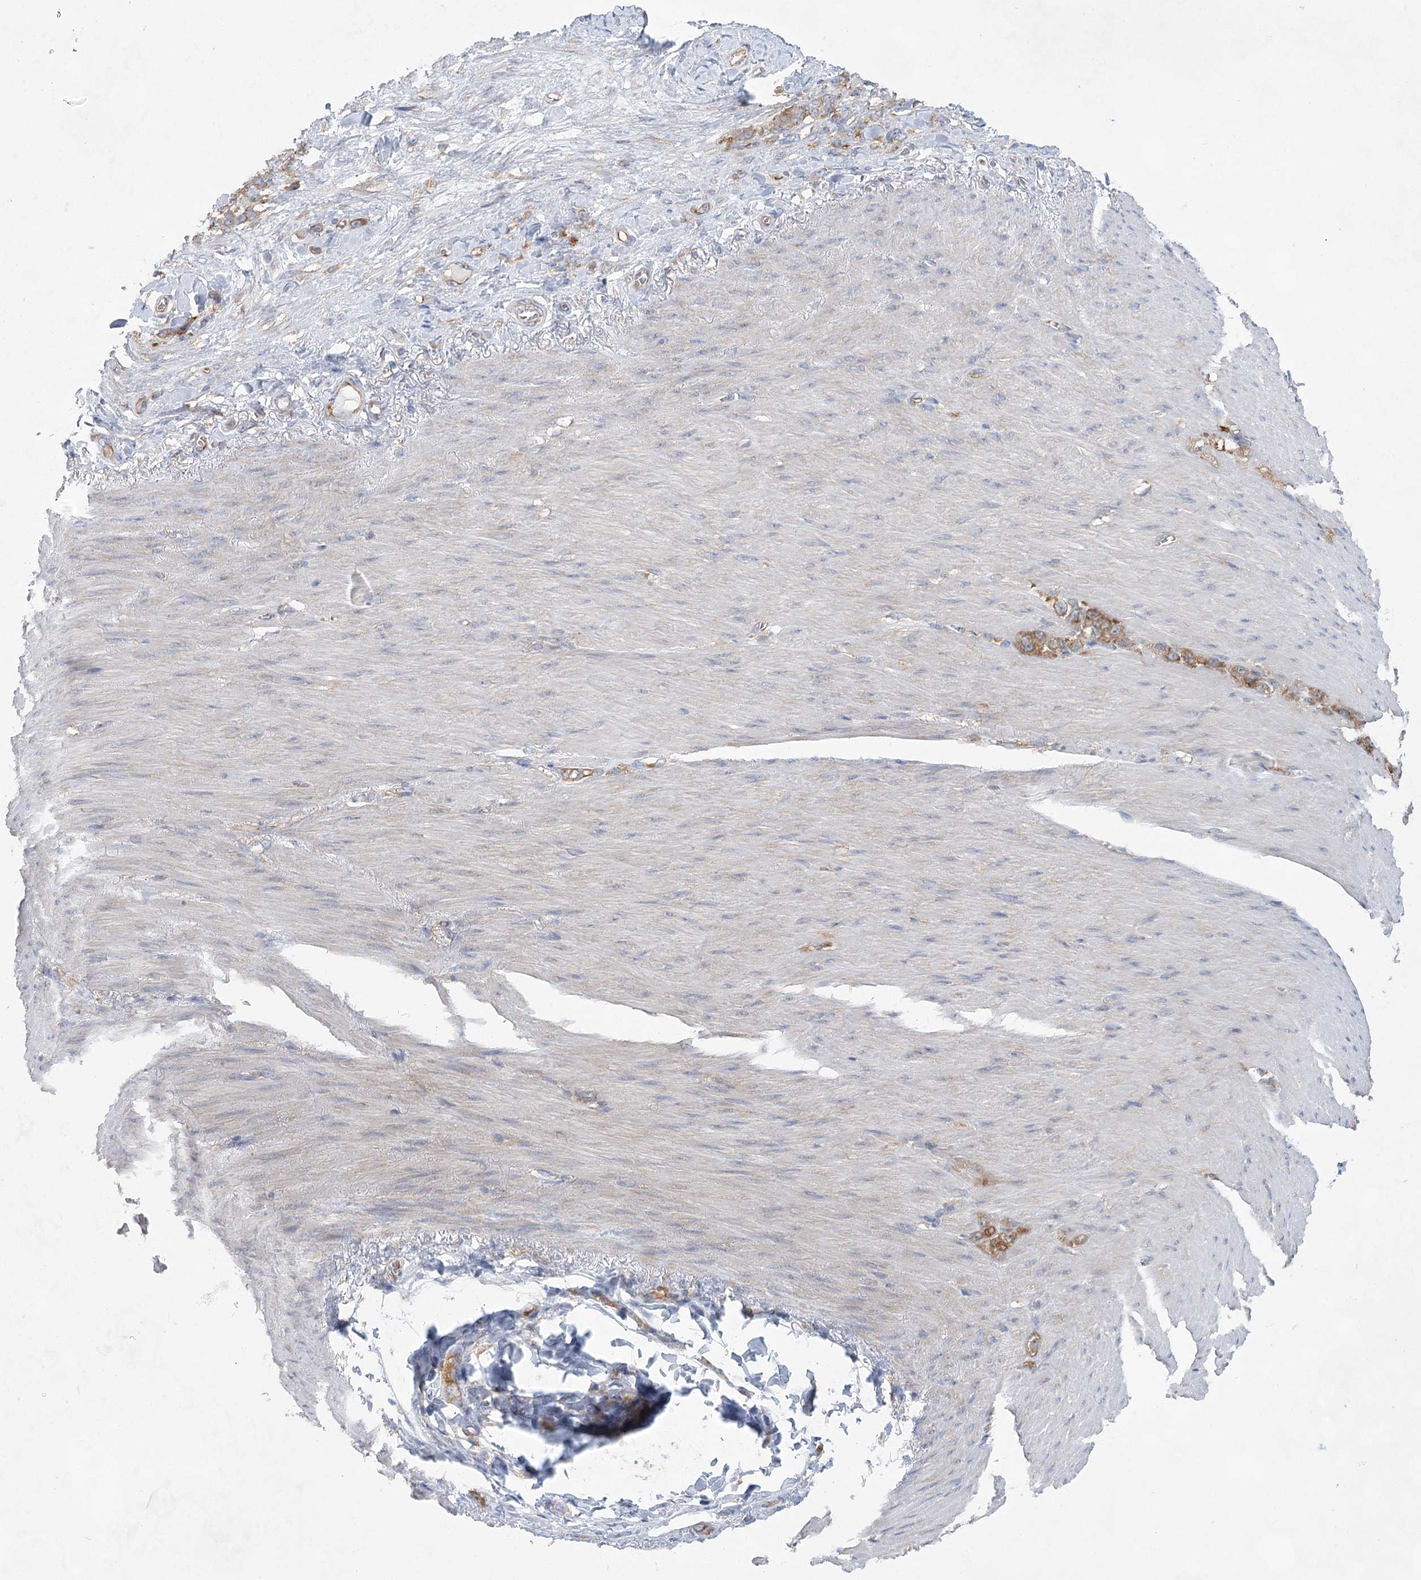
{"staining": {"intensity": "moderate", "quantity": ">75%", "location": "cytoplasmic/membranous"}, "tissue": "stomach cancer", "cell_type": "Tumor cells", "image_type": "cancer", "snomed": [{"axis": "morphology", "description": "Normal tissue, NOS"}, {"axis": "morphology", "description": "Adenocarcinoma, NOS"}, {"axis": "topography", "description": "Stomach"}], "caption": "A high-resolution histopathology image shows immunohistochemistry staining of adenocarcinoma (stomach), which demonstrates moderate cytoplasmic/membranous staining in about >75% of tumor cells. (DAB IHC, brown staining for protein, blue staining for nuclei).", "gene": "EIF3A", "patient": {"sex": "male", "age": 82}}